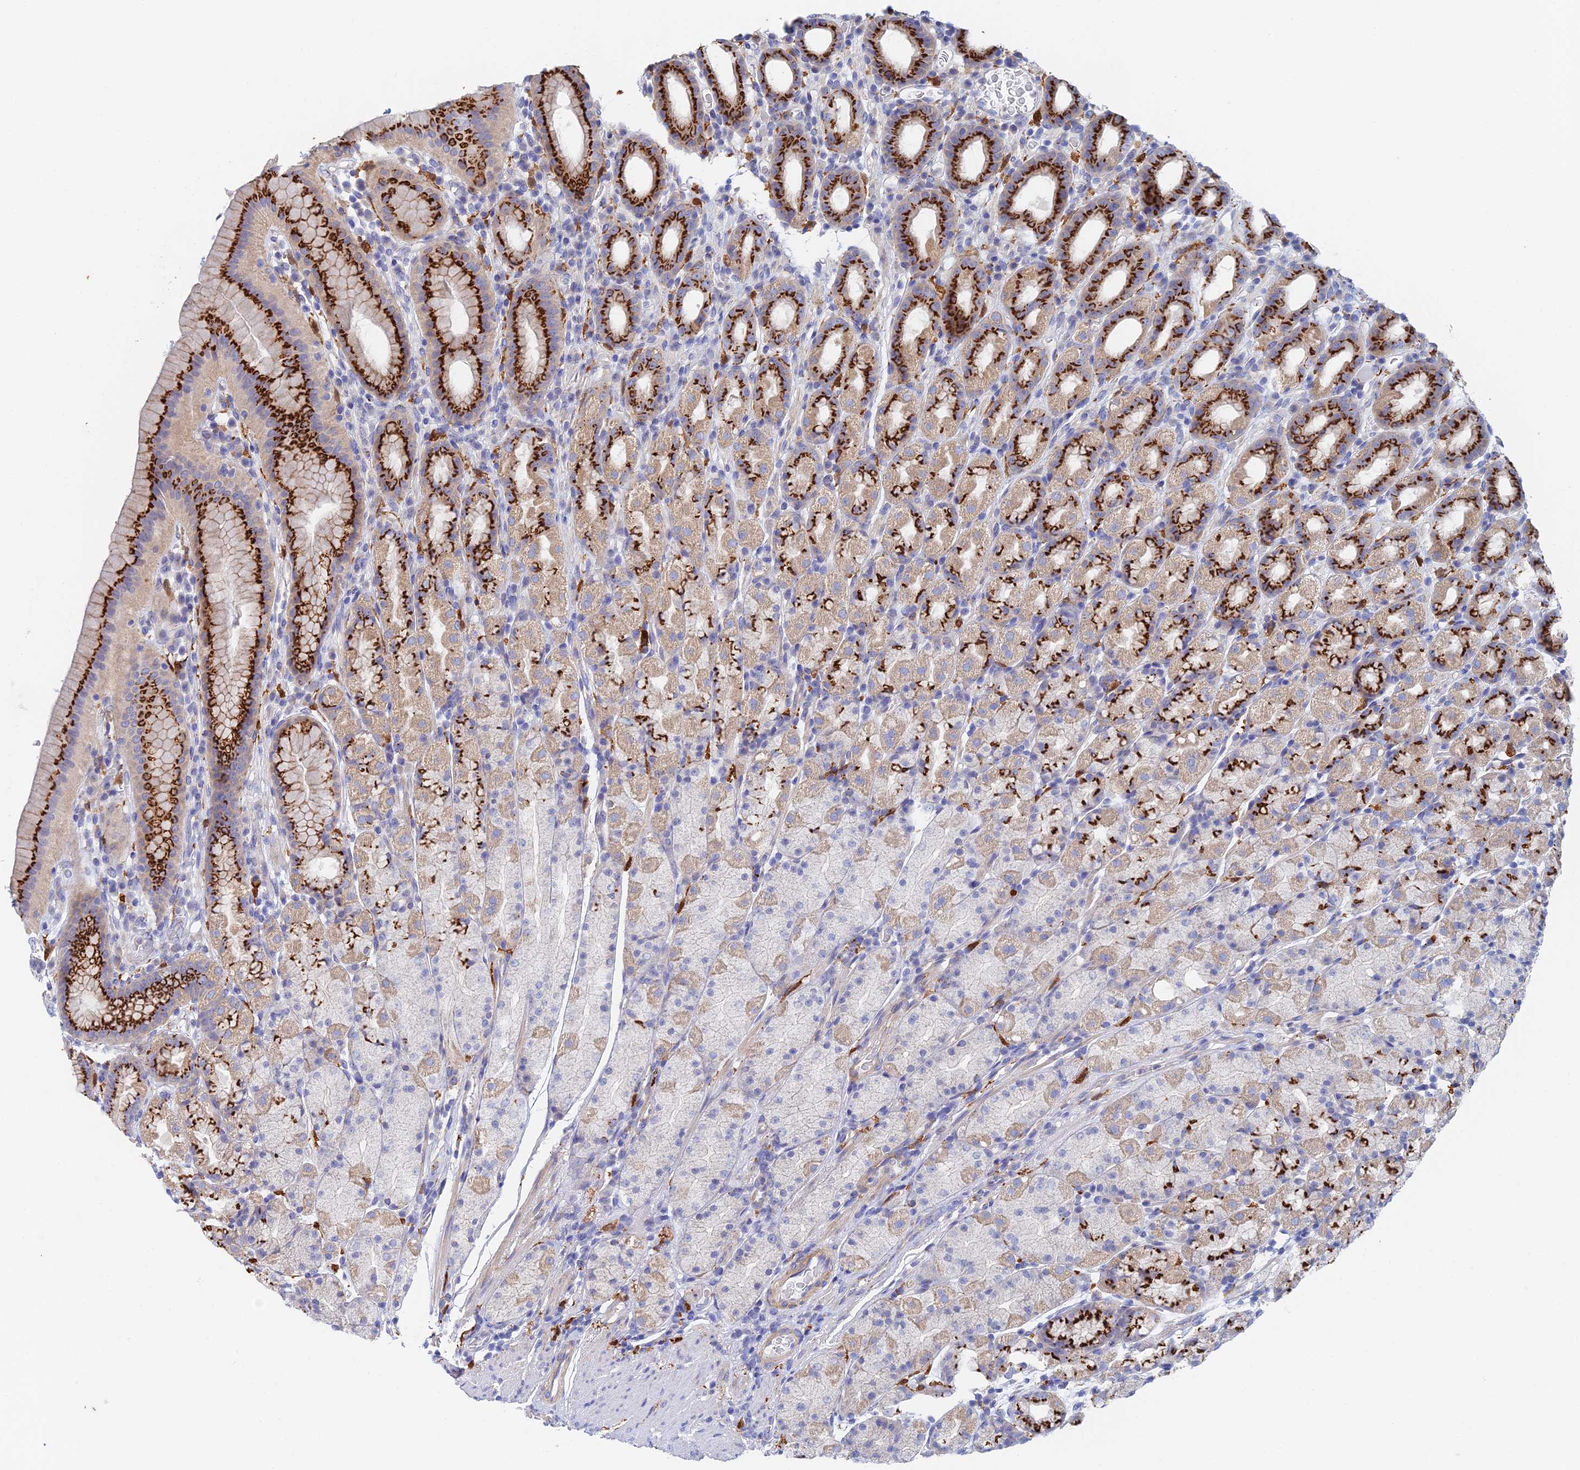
{"staining": {"intensity": "strong", "quantity": "25%-75%", "location": "cytoplasmic/membranous"}, "tissue": "stomach", "cell_type": "Glandular cells", "image_type": "normal", "snomed": [{"axis": "morphology", "description": "Normal tissue, NOS"}, {"axis": "topography", "description": "Stomach, upper"}, {"axis": "topography", "description": "Stomach, lower"}, {"axis": "topography", "description": "Small intestine"}], "caption": "Stomach was stained to show a protein in brown. There is high levels of strong cytoplasmic/membranous expression in approximately 25%-75% of glandular cells. (Stains: DAB in brown, nuclei in blue, Microscopy: brightfield microscopy at high magnification).", "gene": "SLC24A3", "patient": {"sex": "male", "age": 68}}